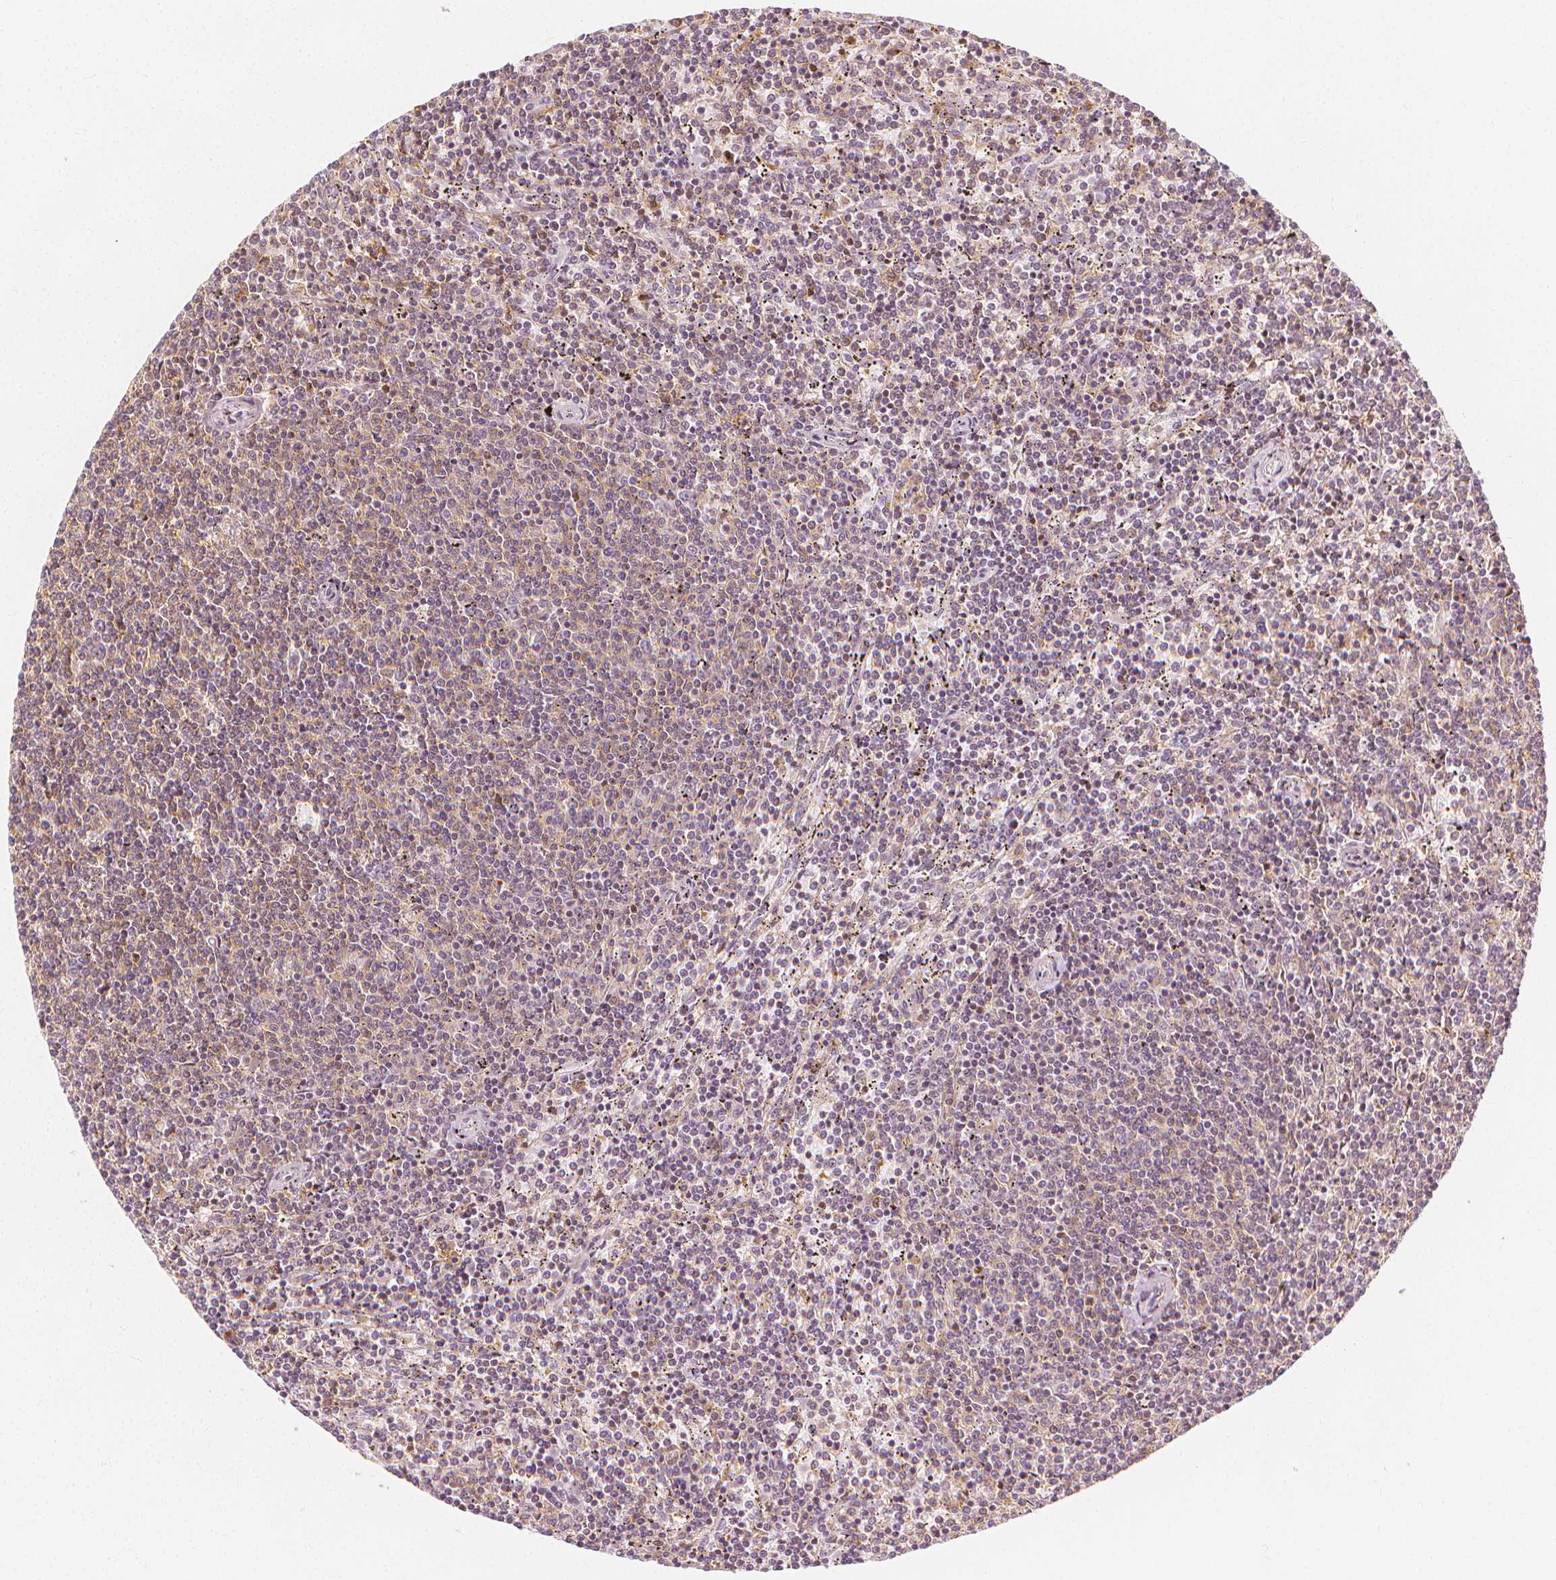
{"staining": {"intensity": "negative", "quantity": "none", "location": "none"}, "tissue": "lymphoma", "cell_type": "Tumor cells", "image_type": "cancer", "snomed": [{"axis": "morphology", "description": "Malignant lymphoma, non-Hodgkin's type, Low grade"}, {"axis": "topography", "description": "Spleen"}], "caption": "Tumor cells show no significant protein positivity in low-grade malignant lymphoma, non-Hodgkin's type. (DAB (3,3'-diaminobenzidine) IHC visualized using brightfield microscopy, high magnification).", "gene": "ARHGAP26", "patient": {"sex": "female", "age": 50}}